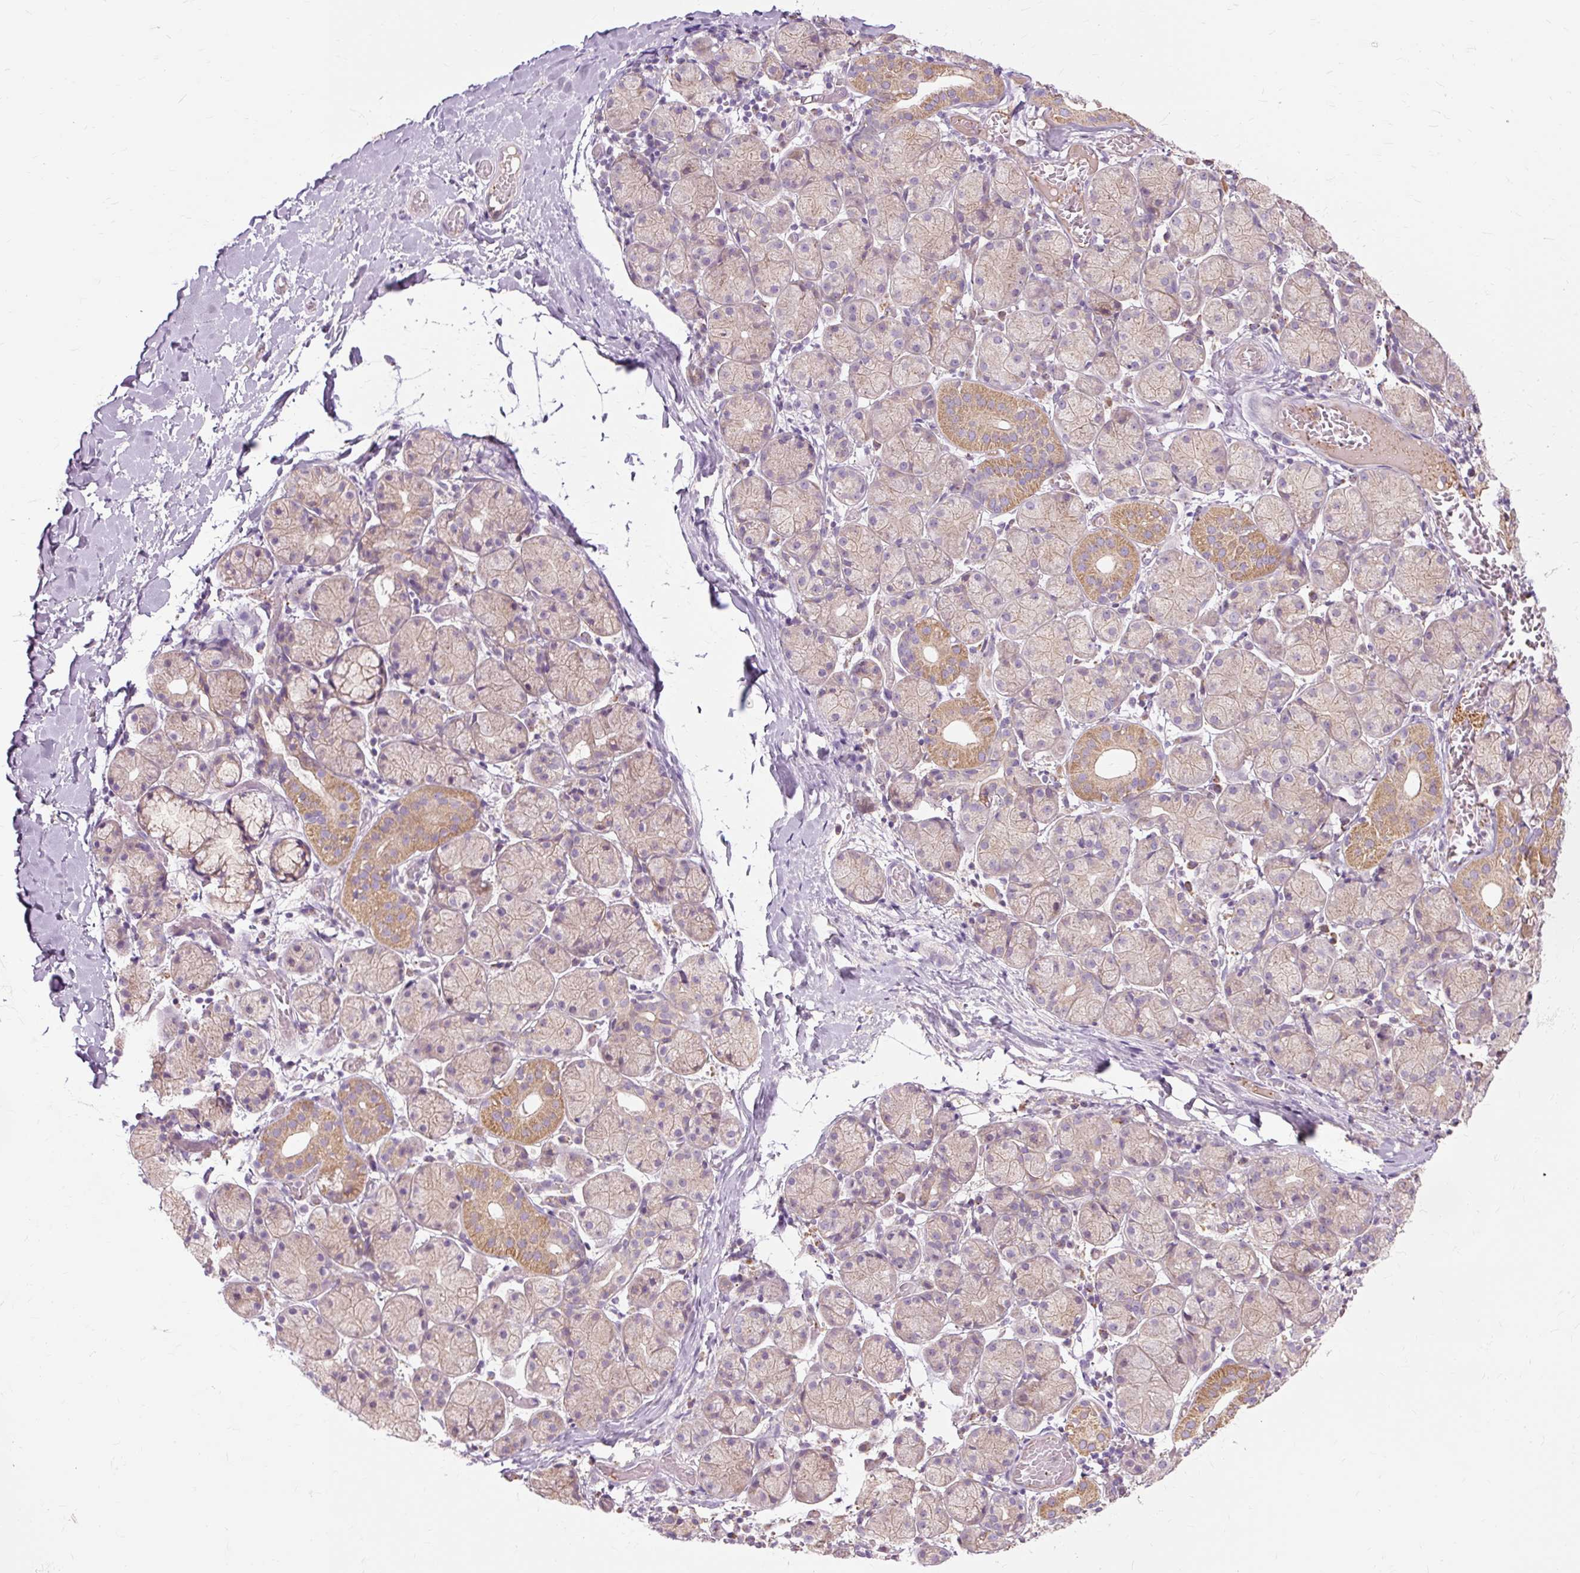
{"staining": {"intensity": "moderate", "quantity": "25%-75%", "location": "cytoplasmic/membranous"}, "tissue": "salivary gland", "cell_type": "Glandular cells", "image_type": "normal", "snomed": [{"axis": "morphology", "description": "Normal tissue, NOS"}, {"axis": "topography", "description": "Salivary gland"}], "caption": "Normal salivary gland displays moderate cytoplasmic/membranous positivity in approximately 25%-75% of glandular cells (DAB IHC with brightfield microscopy, high magnification)..", "gene": "PDZD2", "patient": {"sex": "female", "age": 24}}